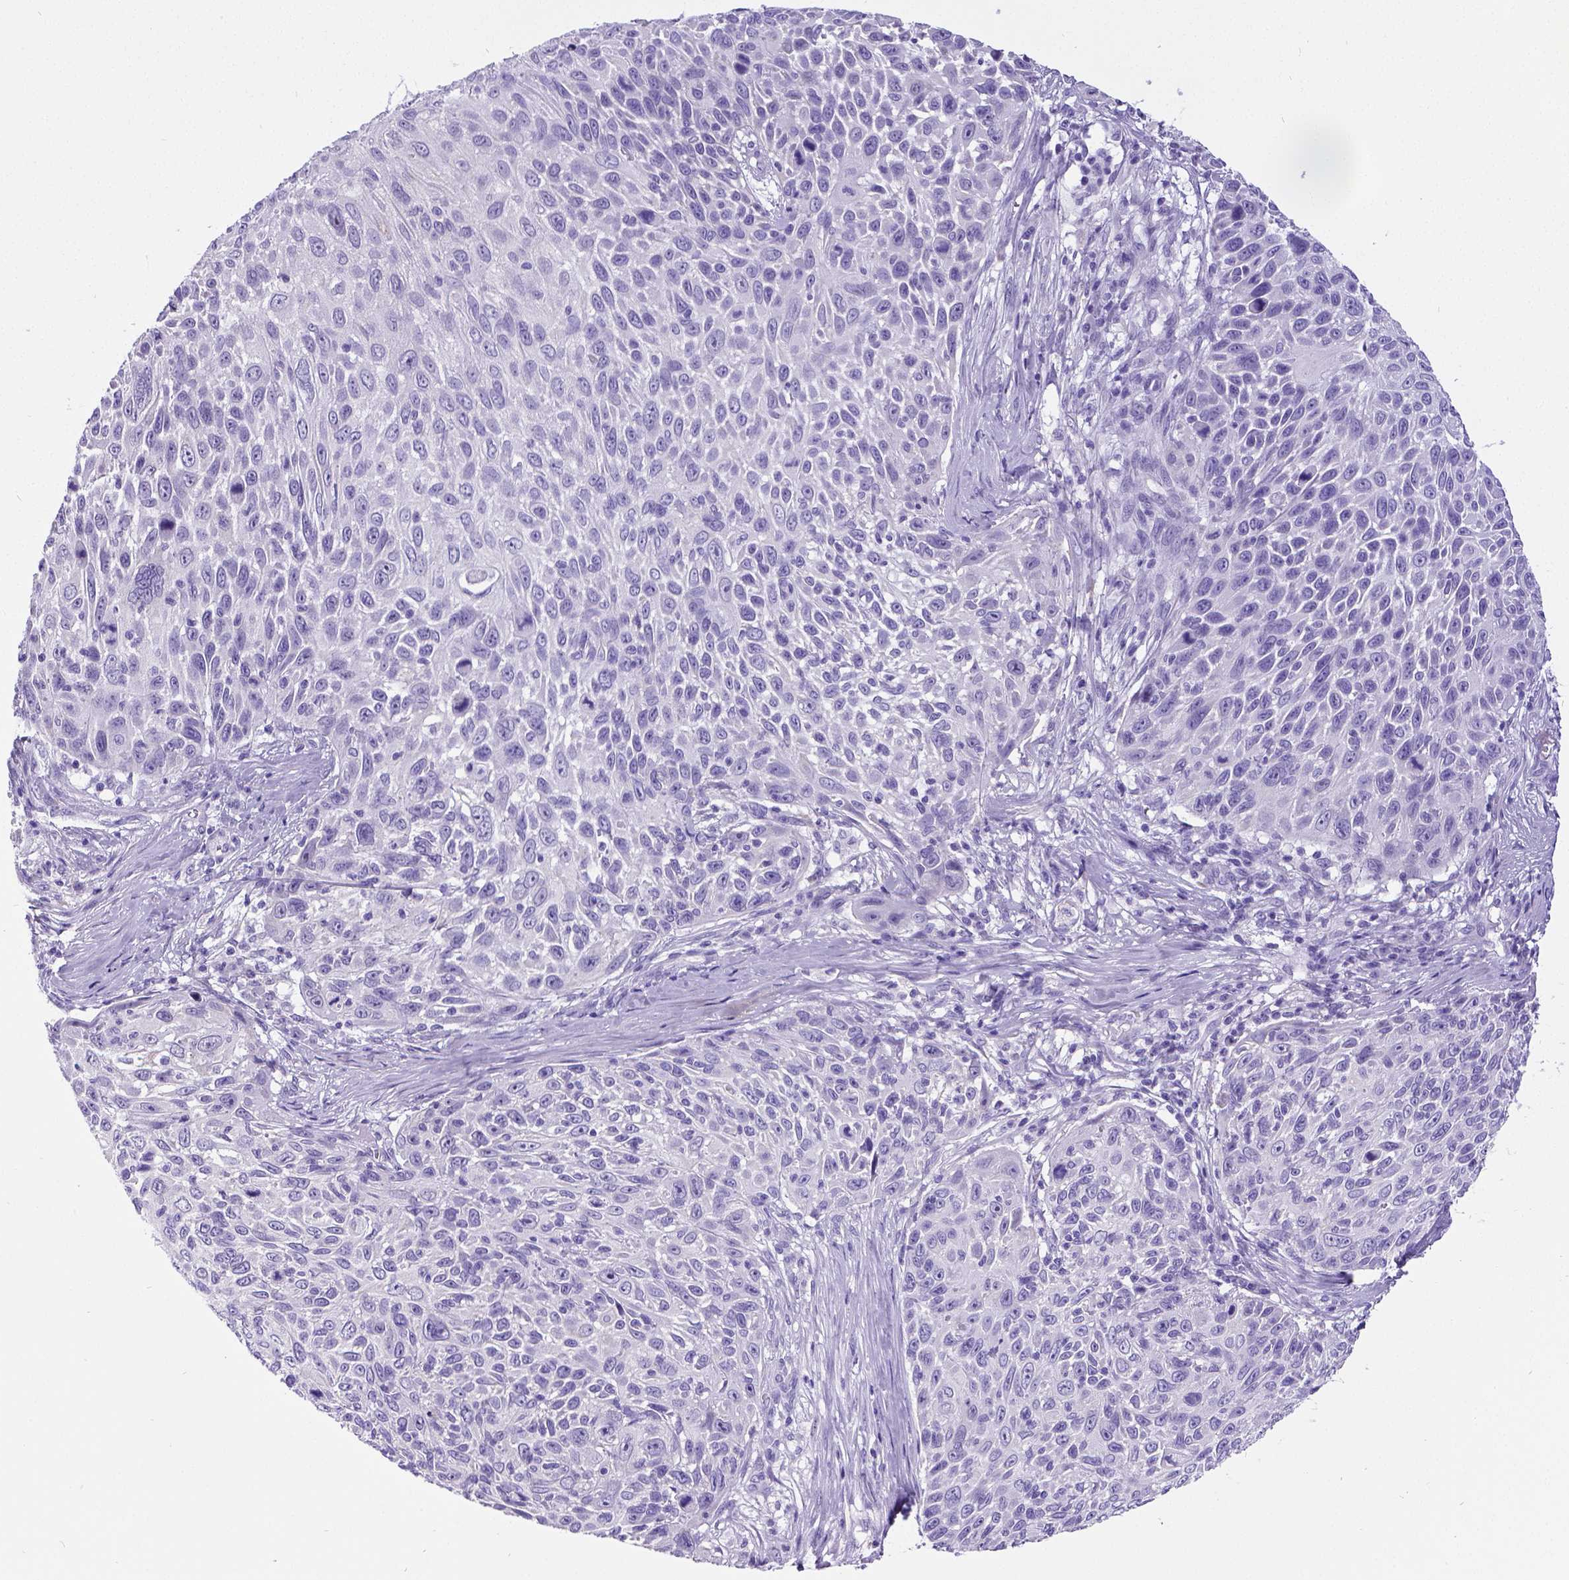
{"staining": {"intensity": "negative", "quantity": "none", "location": "none"}, "tissue": "skin cancer", "cell_type": "Tumor cells", "image_type": "cancer", "snomed": [{"axis": "morphology", "description": "Squamous cell carcinoma, NOS"}, {"axis": "topography", "description": "Skin"}], "caption": "An image of skin cancer stained for a protein displays no brown staining in tumor cells. (DAB immunohistochemistry, high magnification).", "gene": "SATB2", "patient": {"sex": "male", "age": 92}}